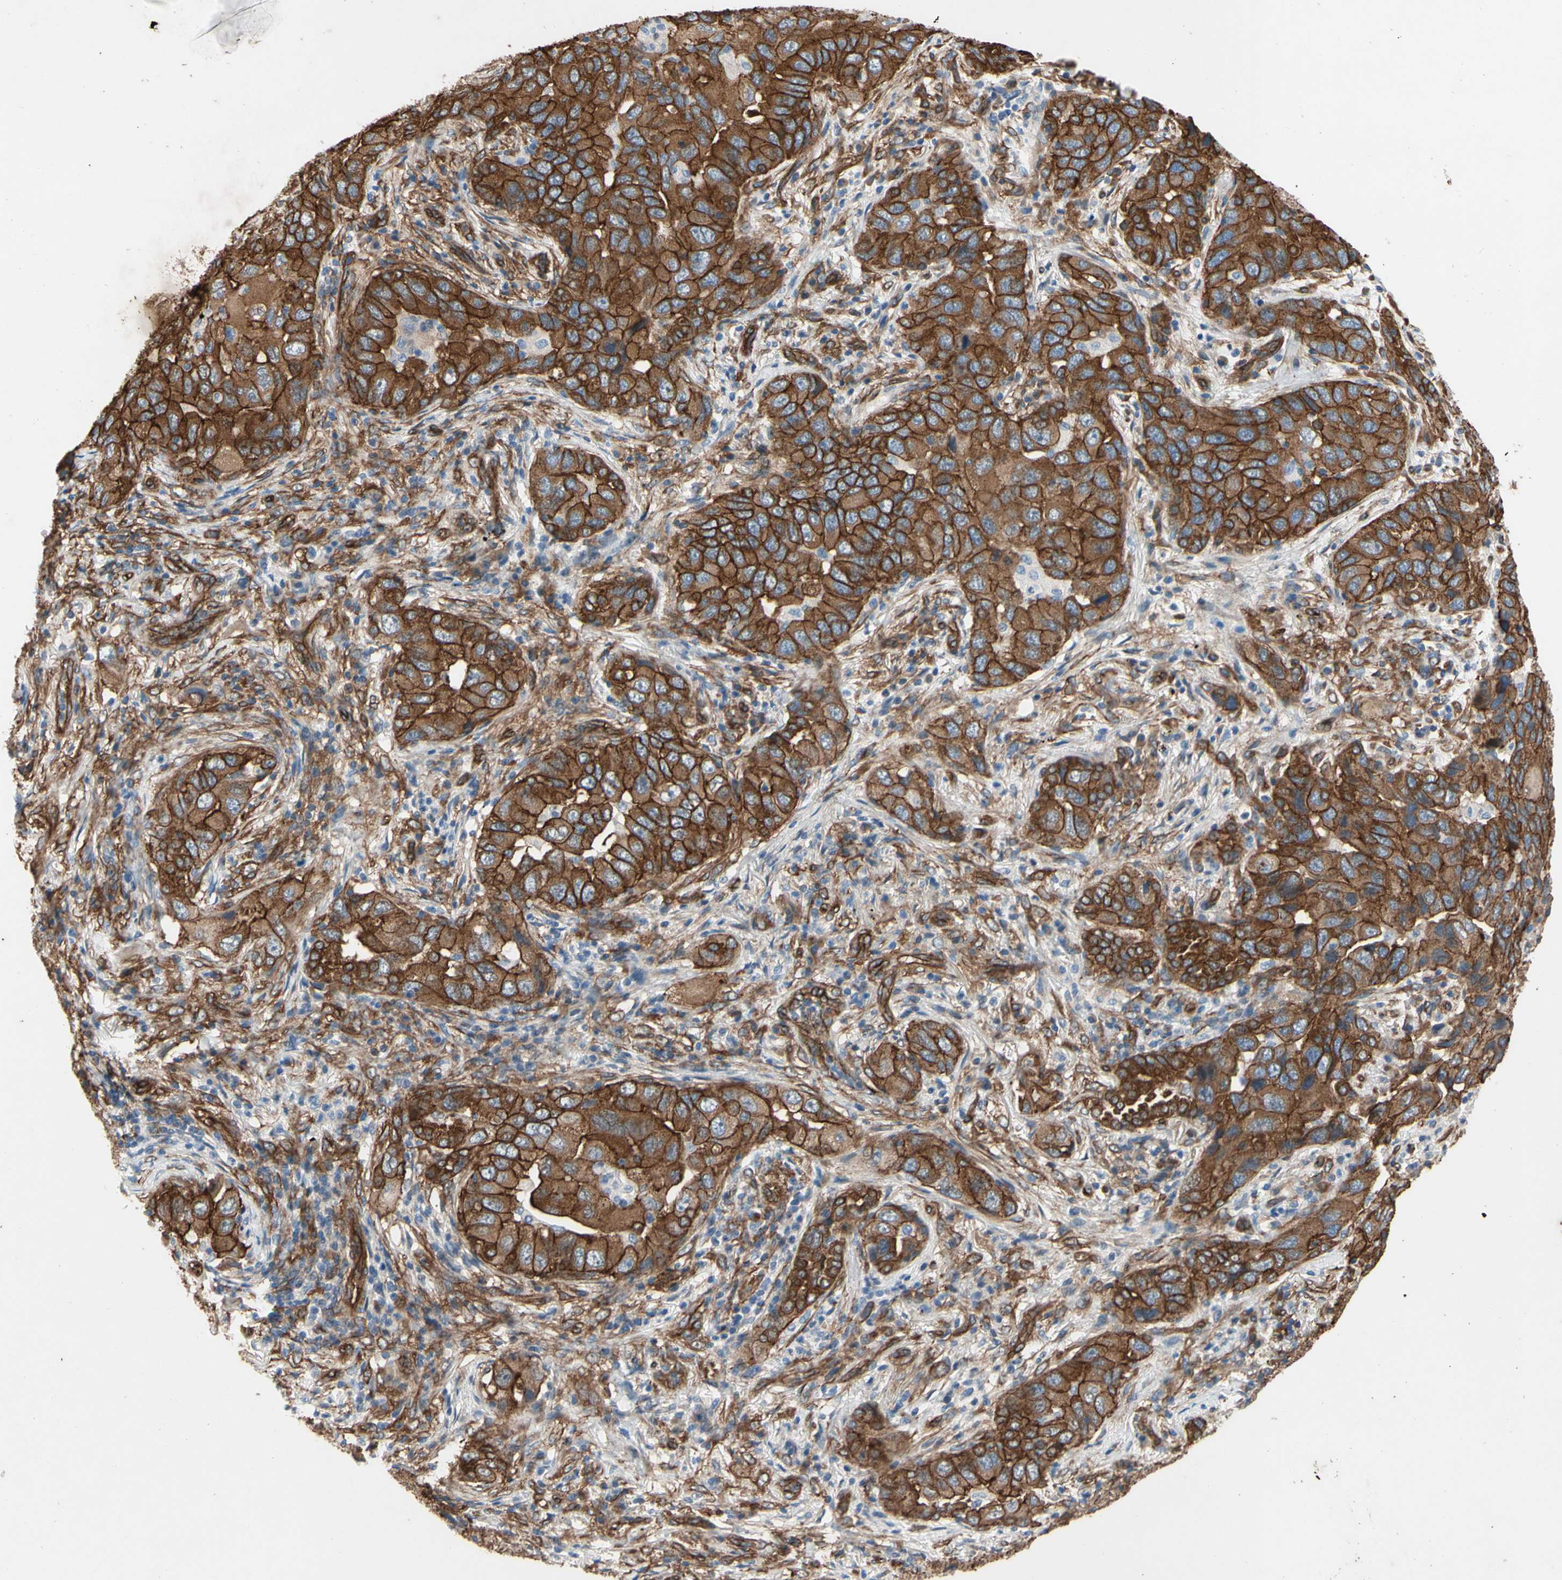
{"staining": {"intensity": "strong", "quantity": ">75%", "location": "cytoplasmic/membranous"}, "tissue": "lung cancer", "cell_type": "Tumor cells", "image_type": "cancer", "snomed": [{"axis": "morphology", "description": "Adenocarcinoma, NOS"}, {"axis": "topography", "description": "Lung"}], "caption": "An image of lung adenocarcinoma stained for a protein exhibits strong cytoplasmic/membranous brown staining in tumor cells.", "gene": "CTTNBP2", "patient": {"sex": "female", "age": 65}}